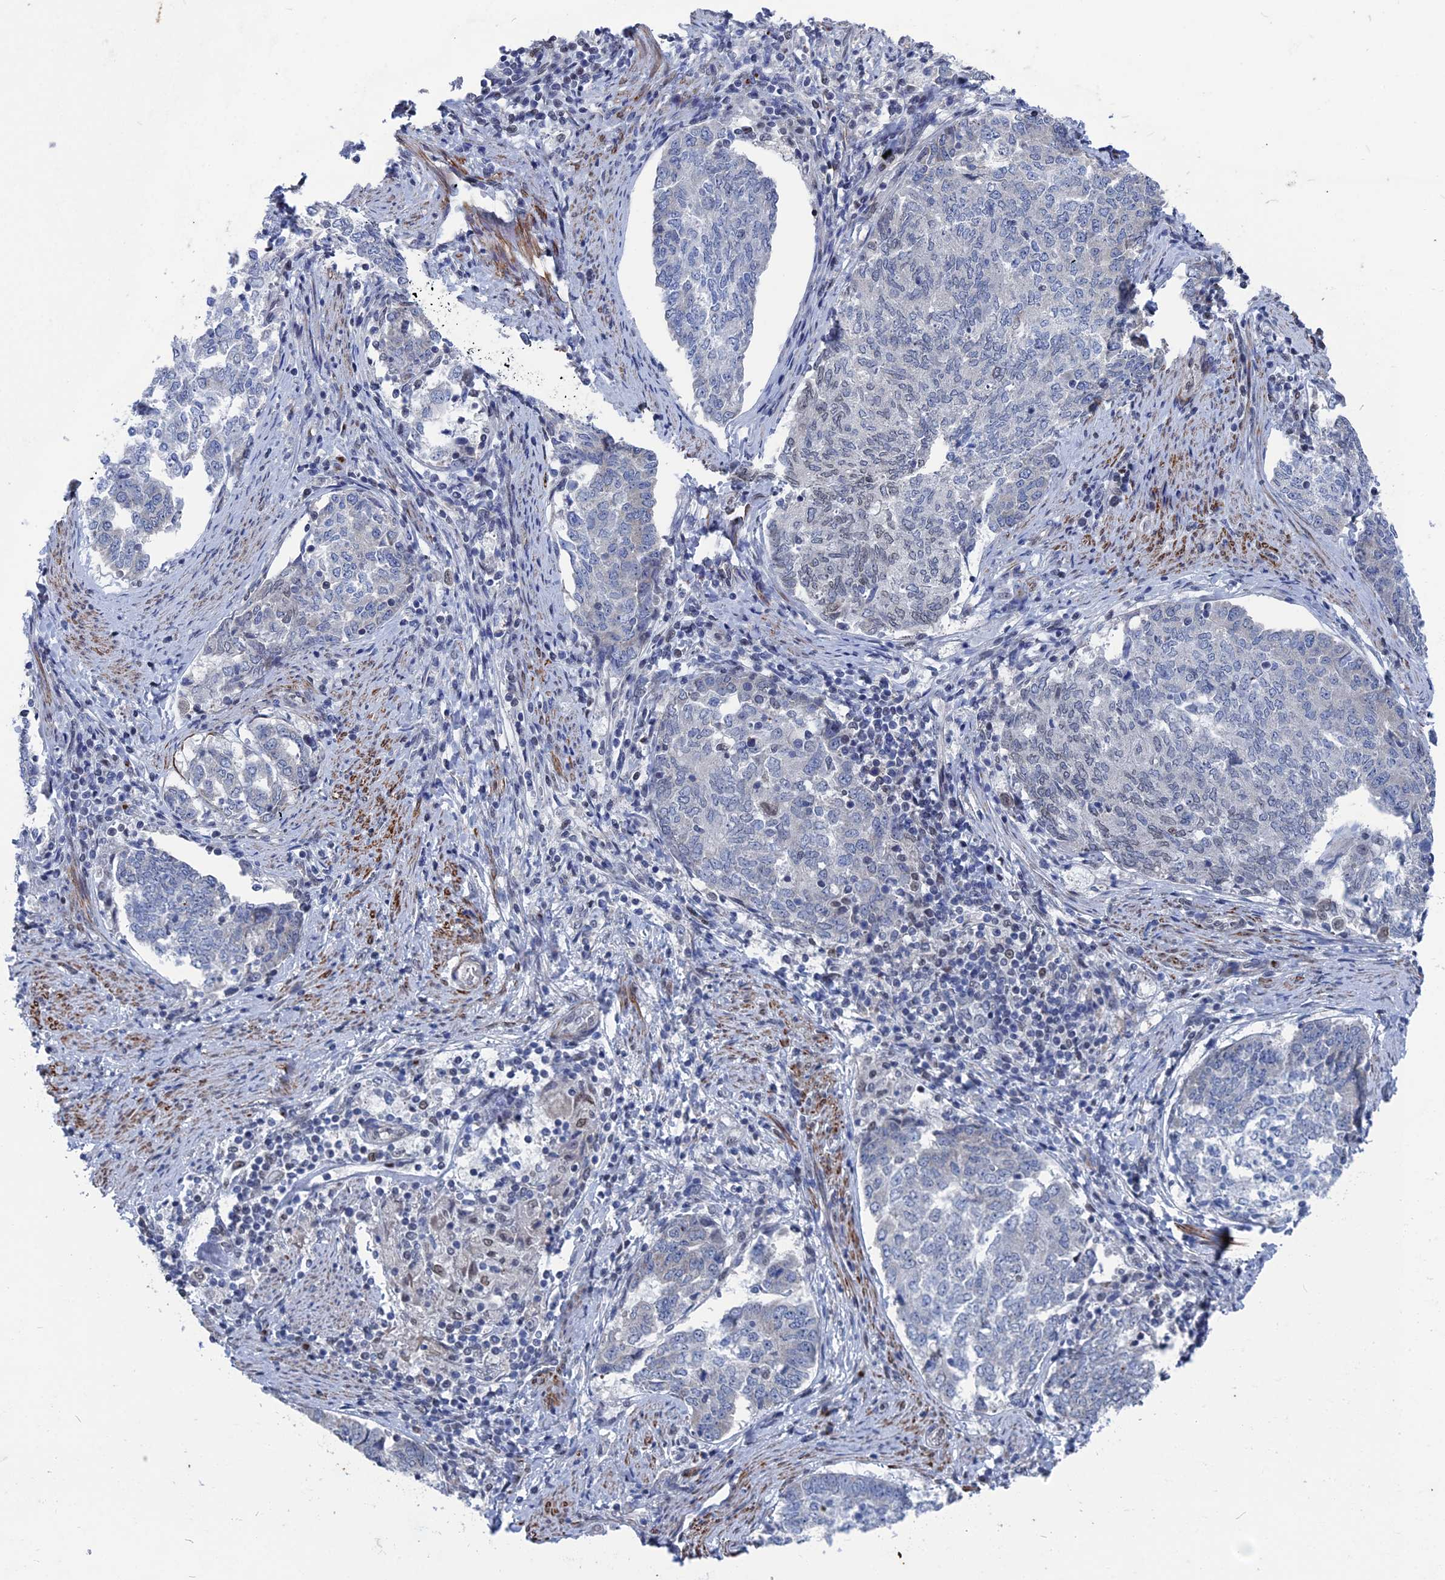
{"staining": {"intensity": "negative", "quantity": "none", "location": "none"}, "tissue": "endometrial cancer", "cell_type": "Tumor cells", "image_type": "cancer", "snomed": [{"axis": "morphology", "description": "Adenocarcinoma, NOS"}, {"axis": "topography", "description": "Endometrium"}], "caption": "Immunohistochemistry image of neoplastic tissue: endometrial cancer stained with DAB (3,3'-diaminobenzidine) displays no significant protein staining in tumor cells.", "gene": "MTRF1", "patient": {"sex": "female", "age": 80}}